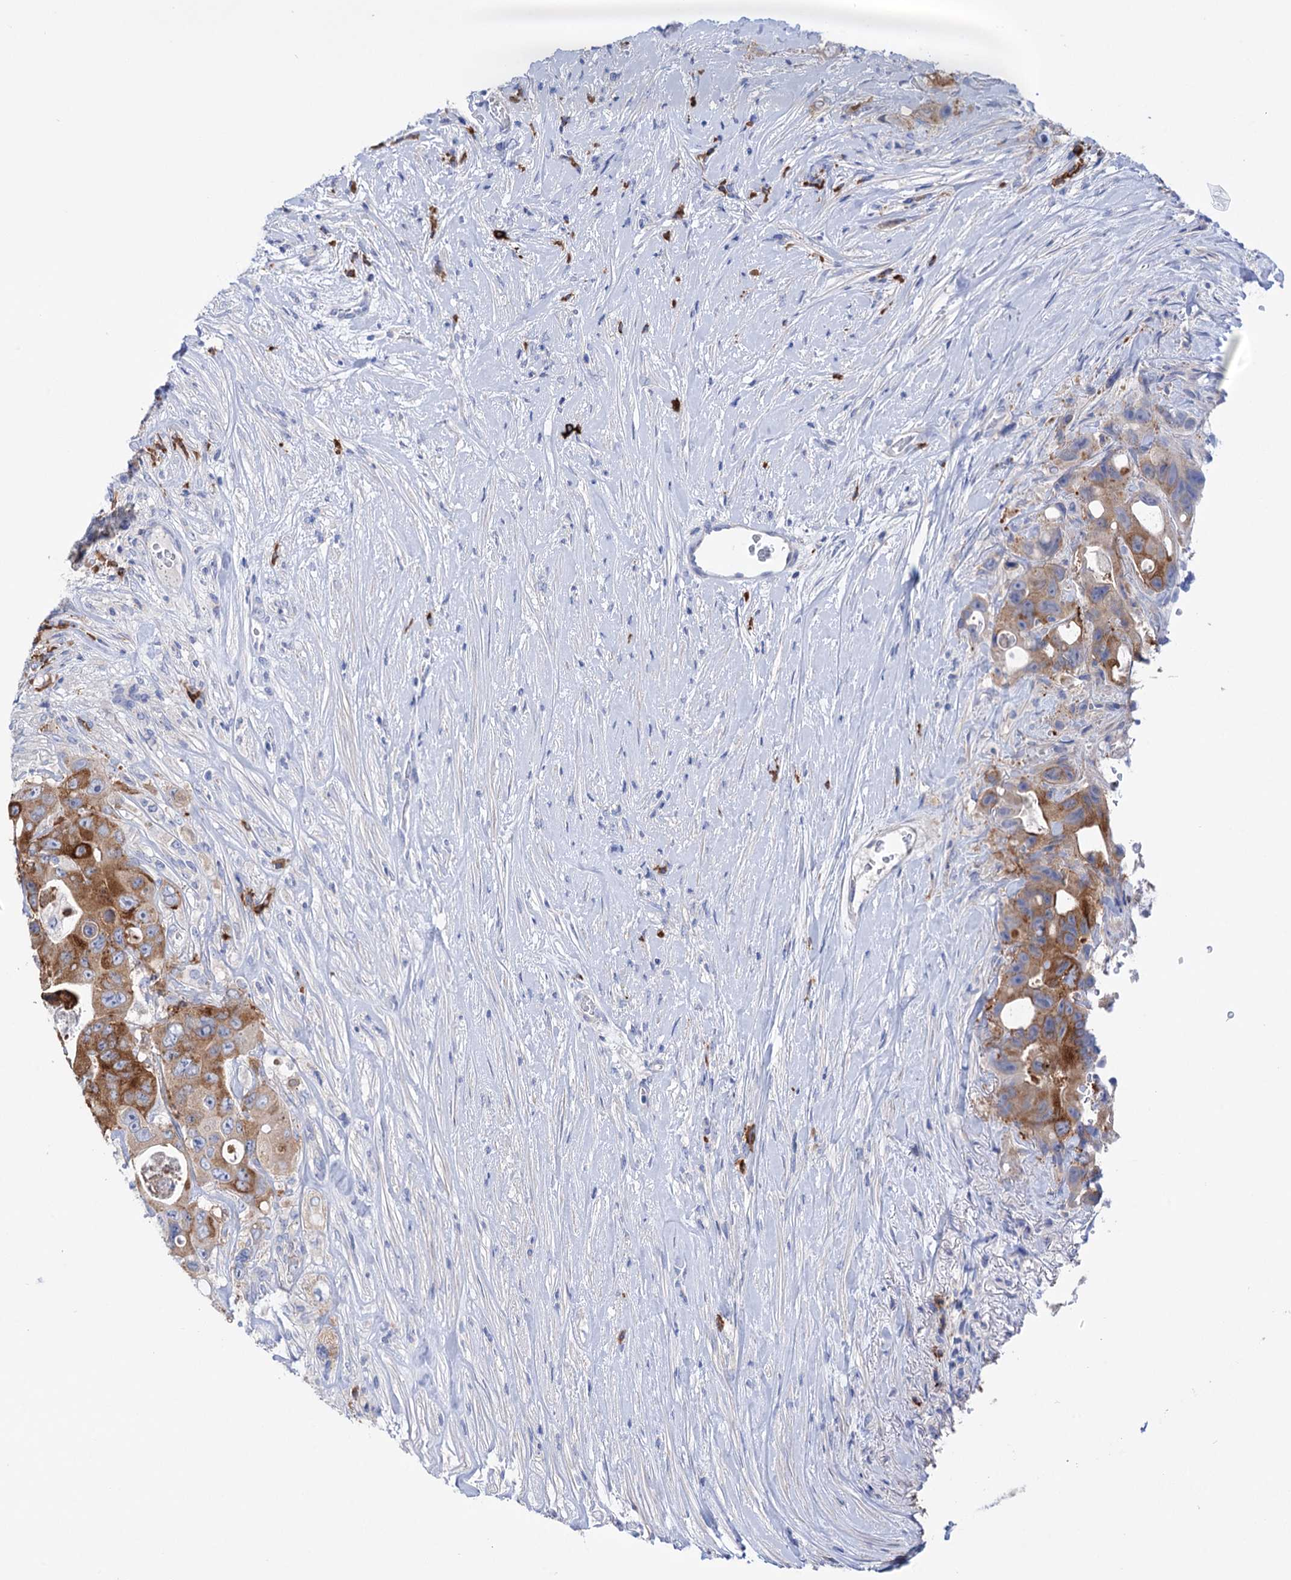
{"staining": {"intensity": "moderate", "quantity": ">75%", "location": "cytoplasmic/membranous"}, "tissue": "colorectal cancer", "cell_type": "Tumor cells", "image_type": "cancer", "snomed": [{"axis": "morphology", "description": "Adenocarcinoma, NOS"}, {"axis": "topography", "description": "Colon"}], "caption": "This image shows immunohistochemistry staining of human adenocarcinoma (colorectal), with medium moderate cytoplasmic/membranous staining in about >75% of tumor cells.", "gene": "BBS4", "patient": {"sex": "female", "age": 46}}